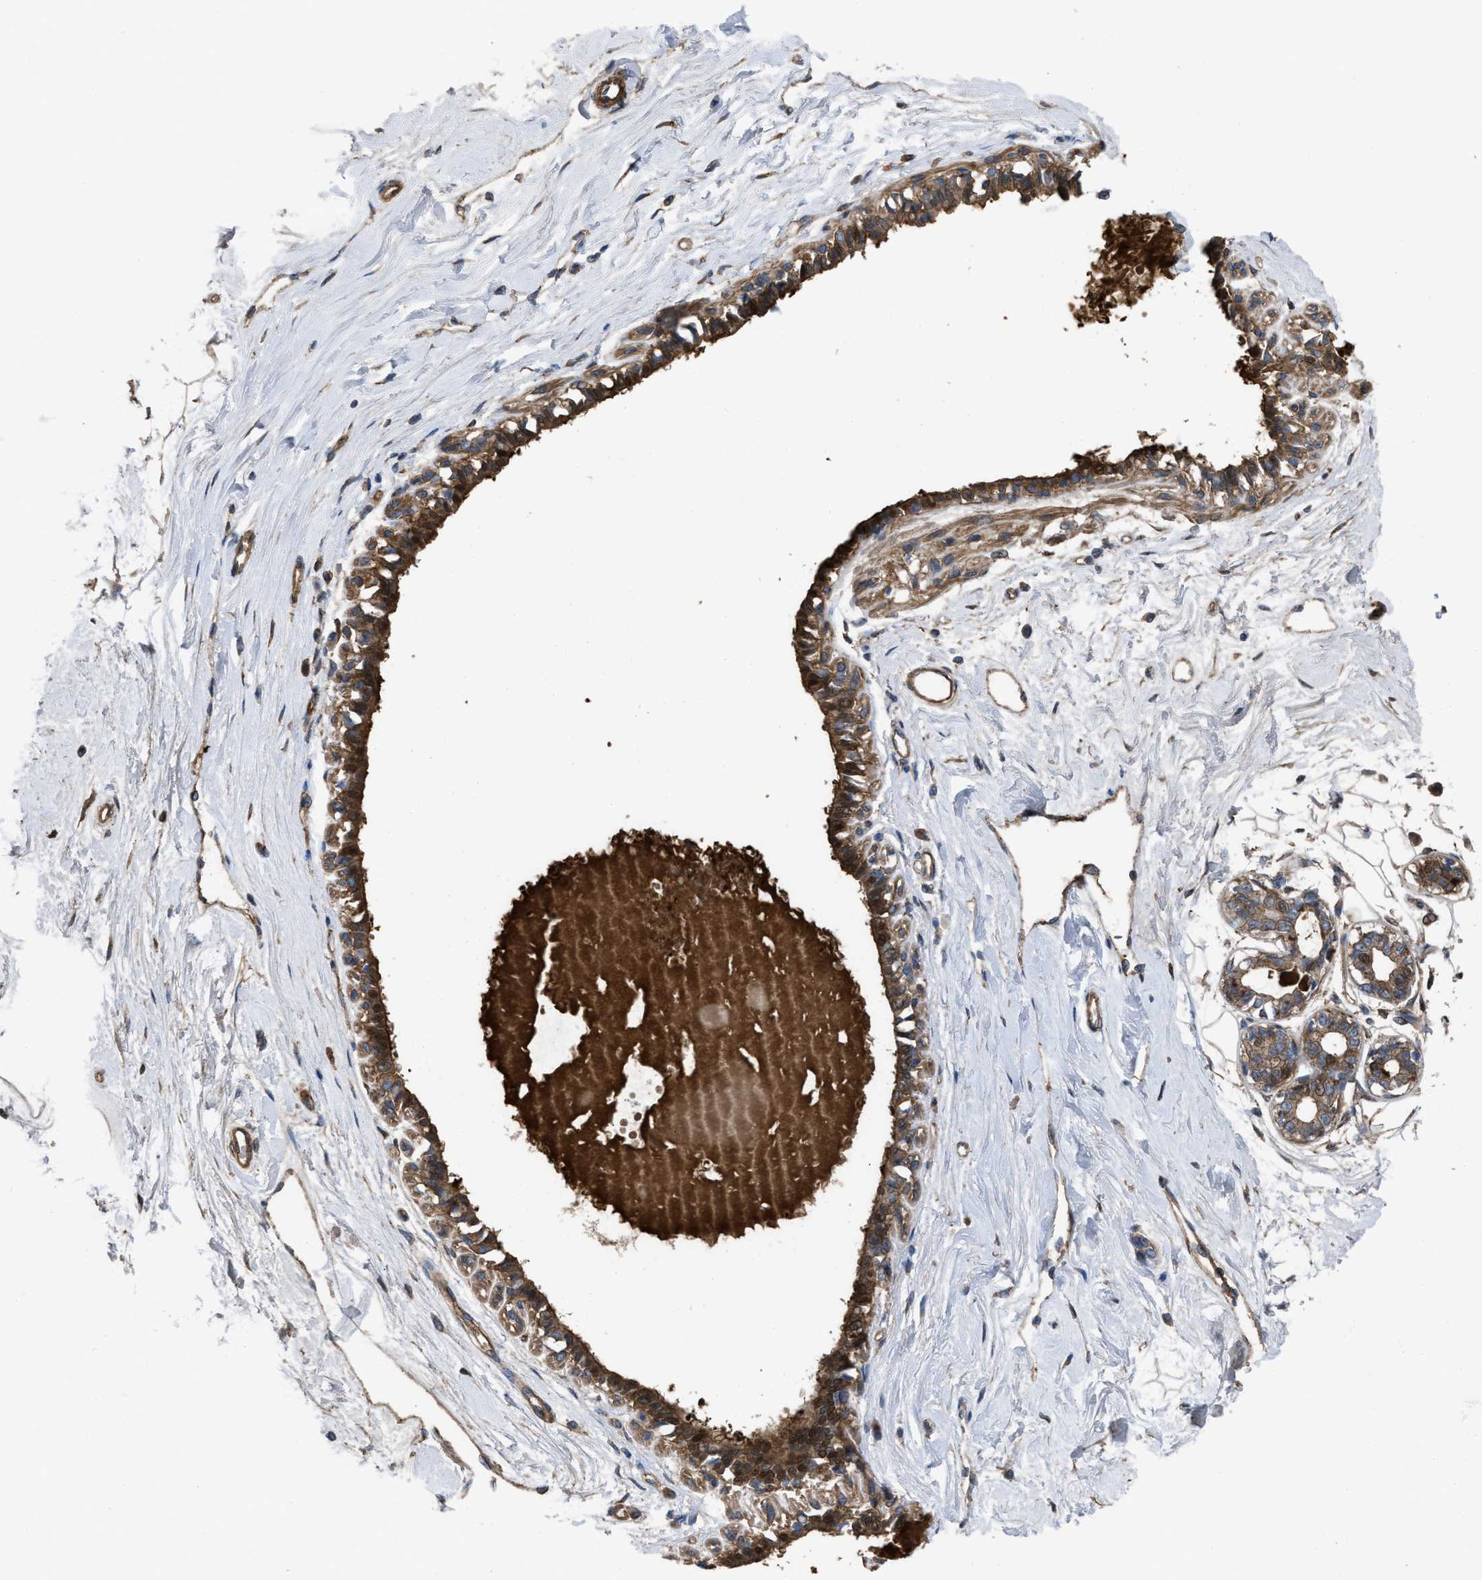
{"staining": {"intensity": "weak", "quantity": ">75%", "location": "cytoplasmic/membranous"}, "tissue": "breast", "cell_type": "Adipocytes", "image_type": "normal", "snomed": [{"axis": "morphology", "description": "Normal tissue, NOS"}, {"axis": "topography", "description": "Breast"}], "caption": "IHC of unremarkable breast shows low levels of weak cytoplasmic/membranous expression in approximately >75% of adipocytes.", "gene": "TRIOBP", "patient": {"sex": "female", "age": 45}}